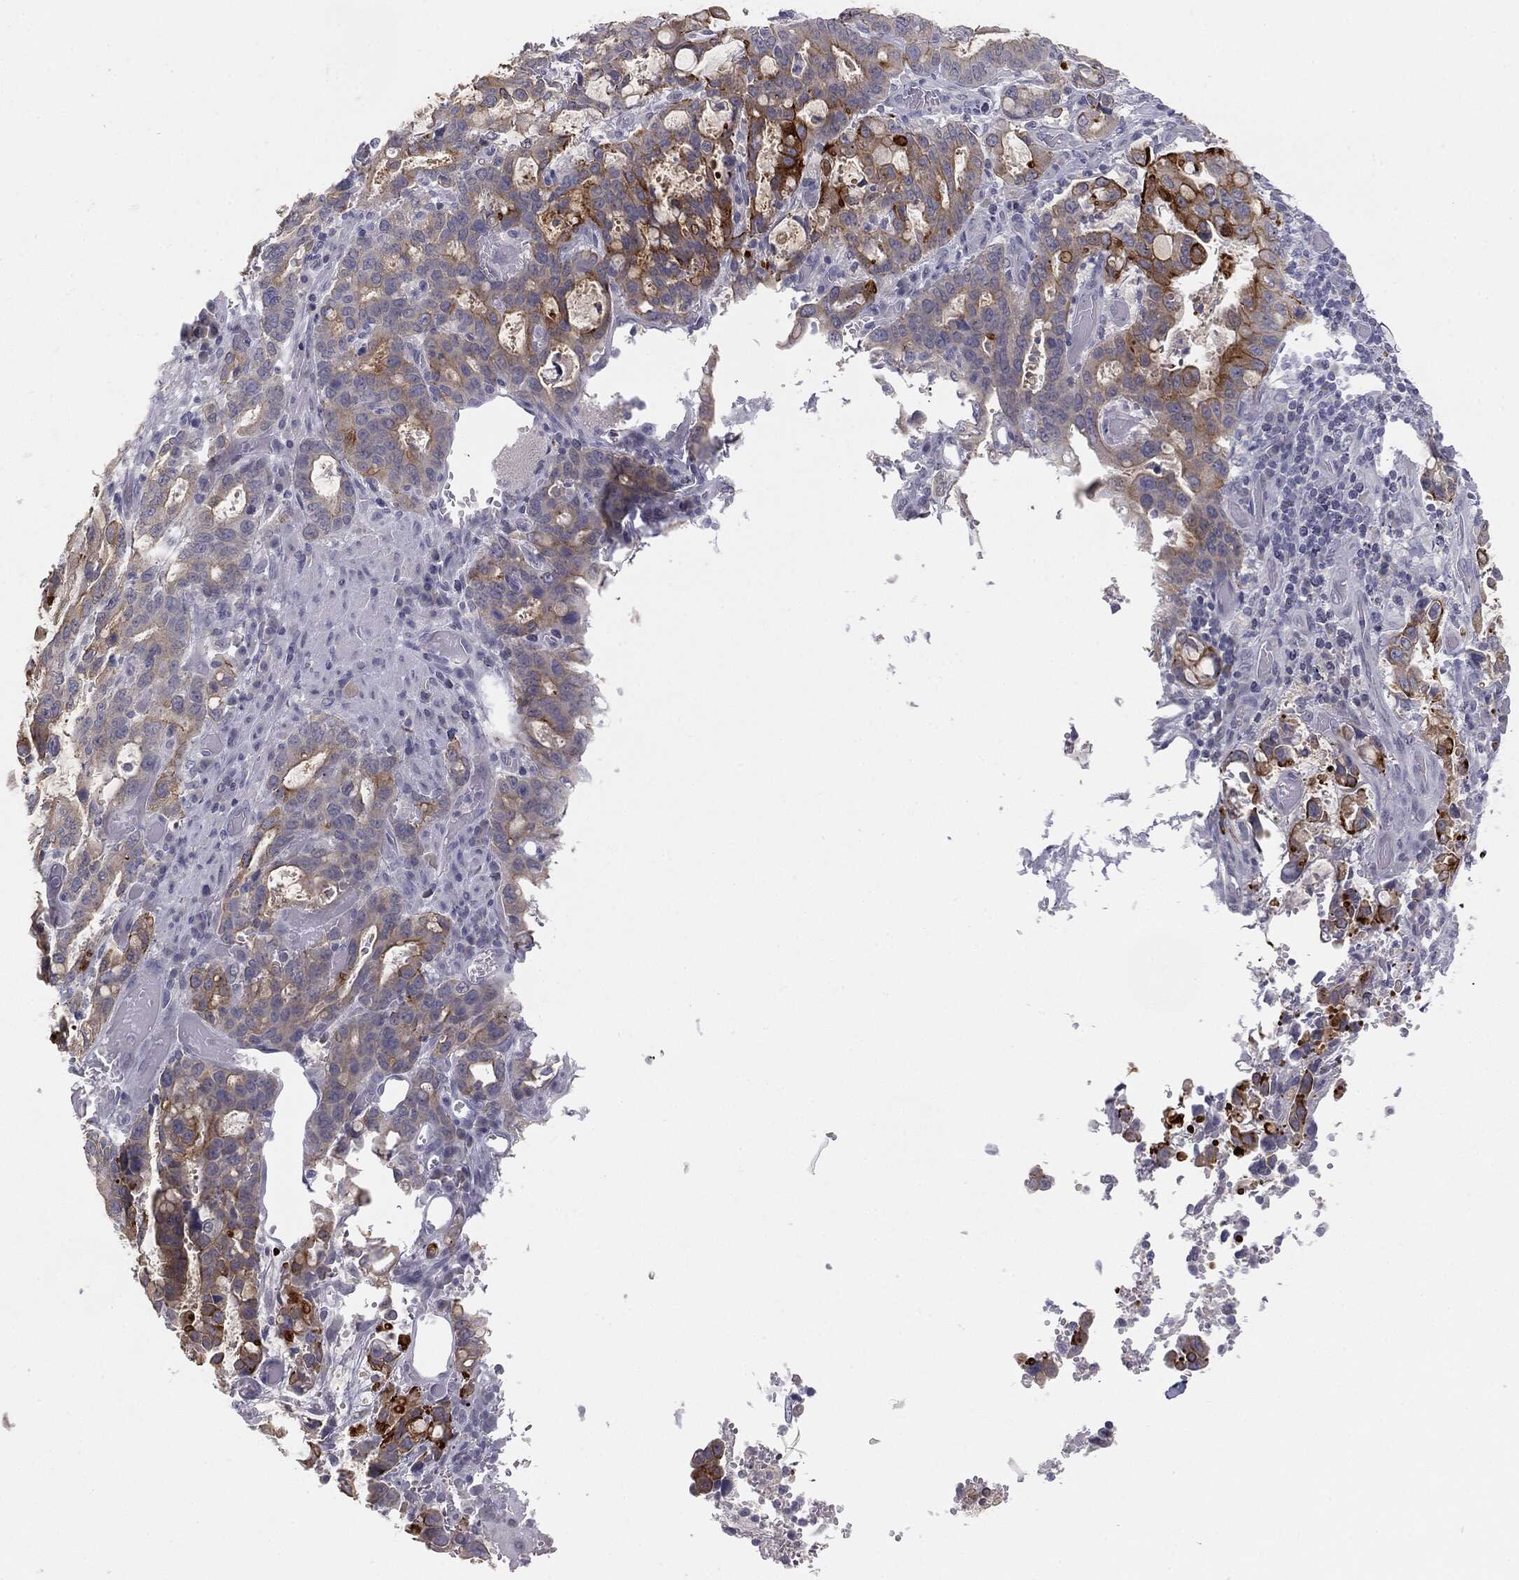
{"staining": {"intensity": "strong", "quantity": "<25%", "location": "cytoplasmic/membranous"}, "tissue": "stomach cancer", "cell_type": "Tumor cells", "image_type": "cancer", "snomed": [{"axis": "morphology", "description": "Adenocarcinoma, NOS"}, {"axis": "topography", "description": "Stomach, upper"}, {"axis": "topography", "description": "Stomach"}], "caption": "Protein staining of stomach cancer (adenocarcinoma) tissue reveals strong cytoplasmic/membranous positivity in about <25% of tumor cells. (brown staining indicates protein expression, while blue staining denotes nuclei).", "gene": "MUC1", "patient": {"sex": "male", "age": 62}}